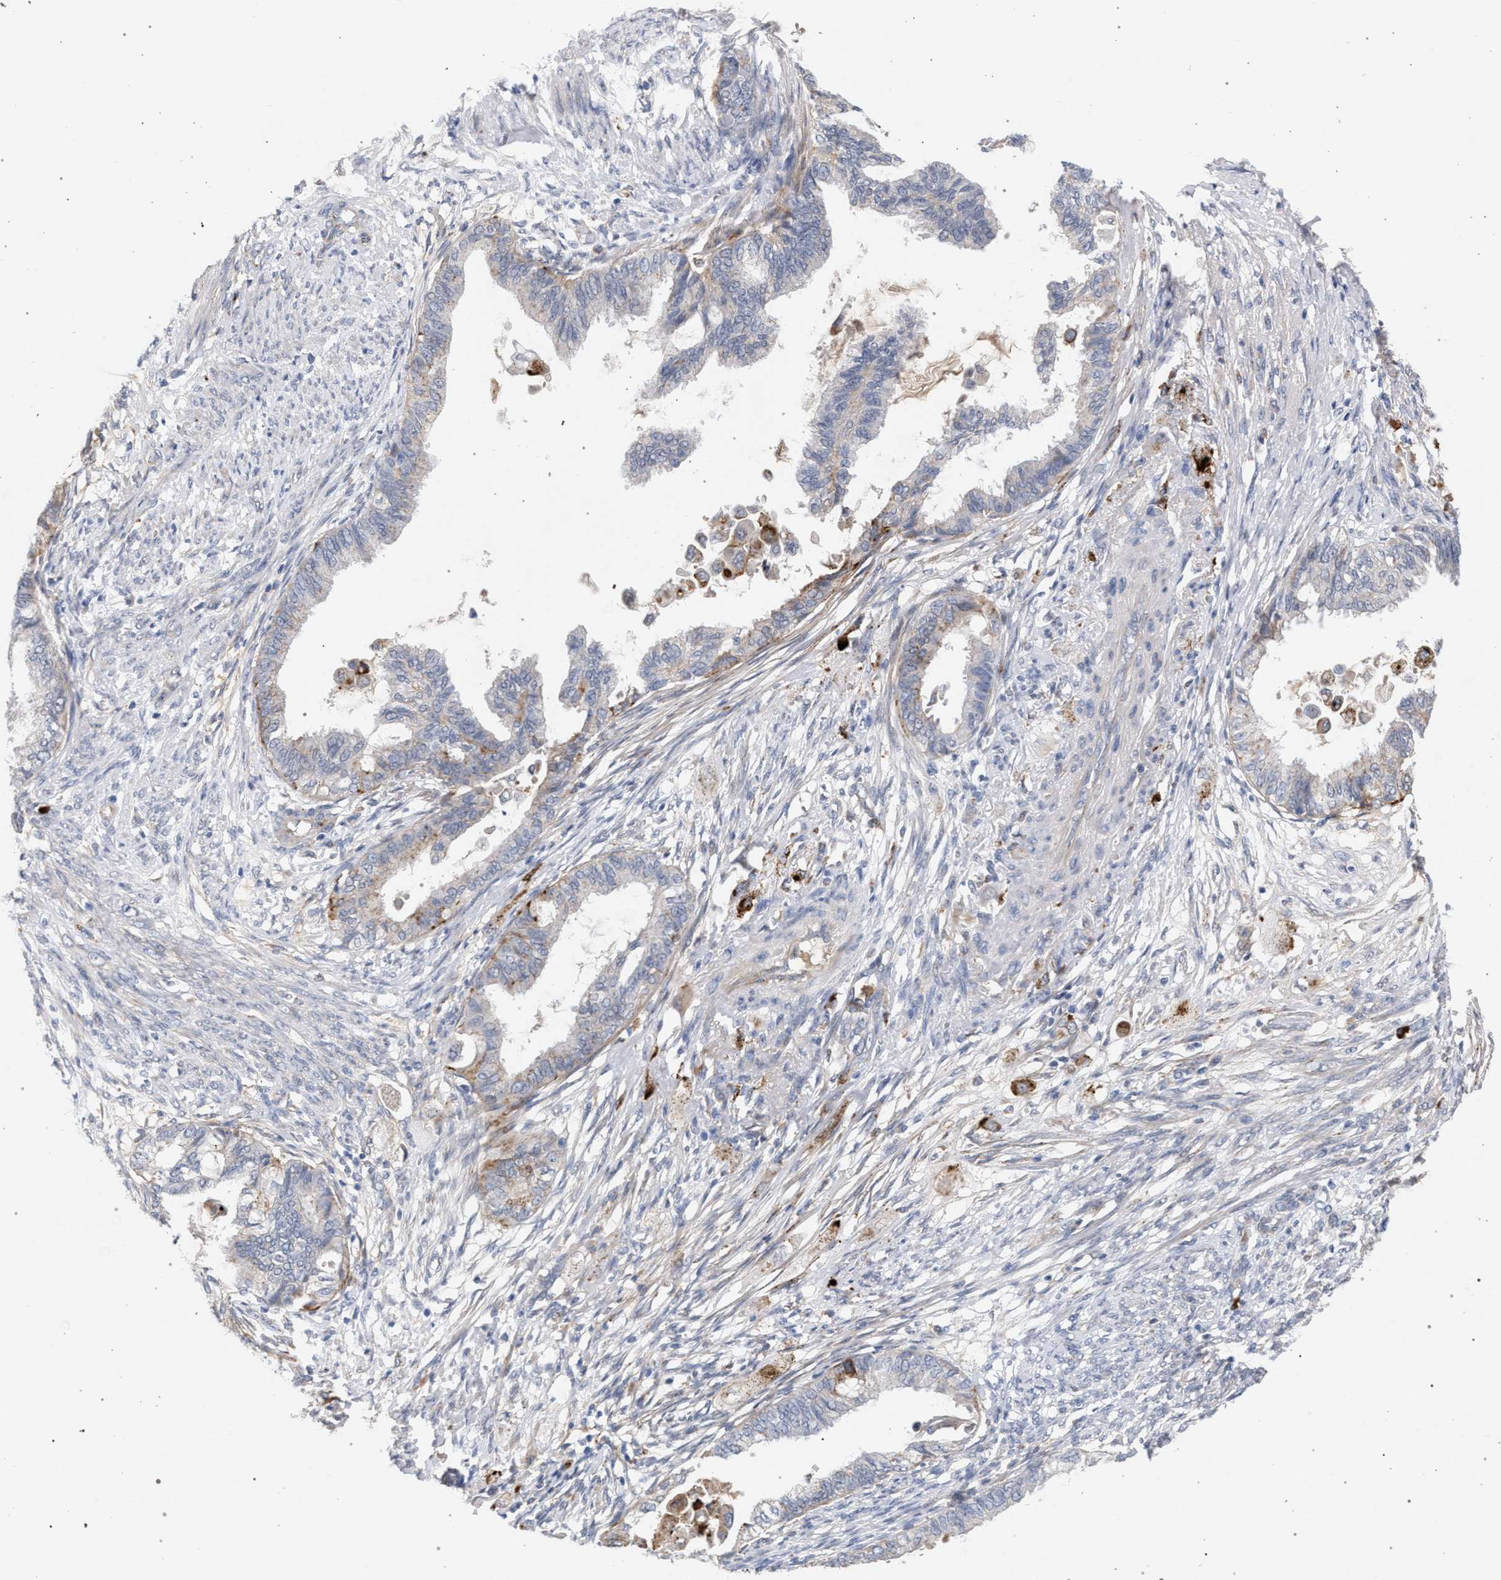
{"staining": {"intensity": "negative", "quantity": "none", "location": "none"}, "tissue": "cervical cancer", "cell_type": "Tumor cells", "image_type": "cancer", "snomed": [{"axis": "morphology", "description": "Normal tissue, NOS"}, {"axis": "morphology", "description": "Adenocarcinoma, NOS"}, {"axis": "topography", "description": "Cervix"}, {"axis": "topography", "description": "Endometrium"}], "caption": "A photomicrograph of human cervical adenocarcinoma is negative for staining in tumor cells. The staining was performed using DAB to visualize the protein expression in brown, while the nuclei were stained in blue with hematoxylin (Magnification: 20x).", "gene": "MAMDC2", "patient": {"sex": "female", "age": 86}}